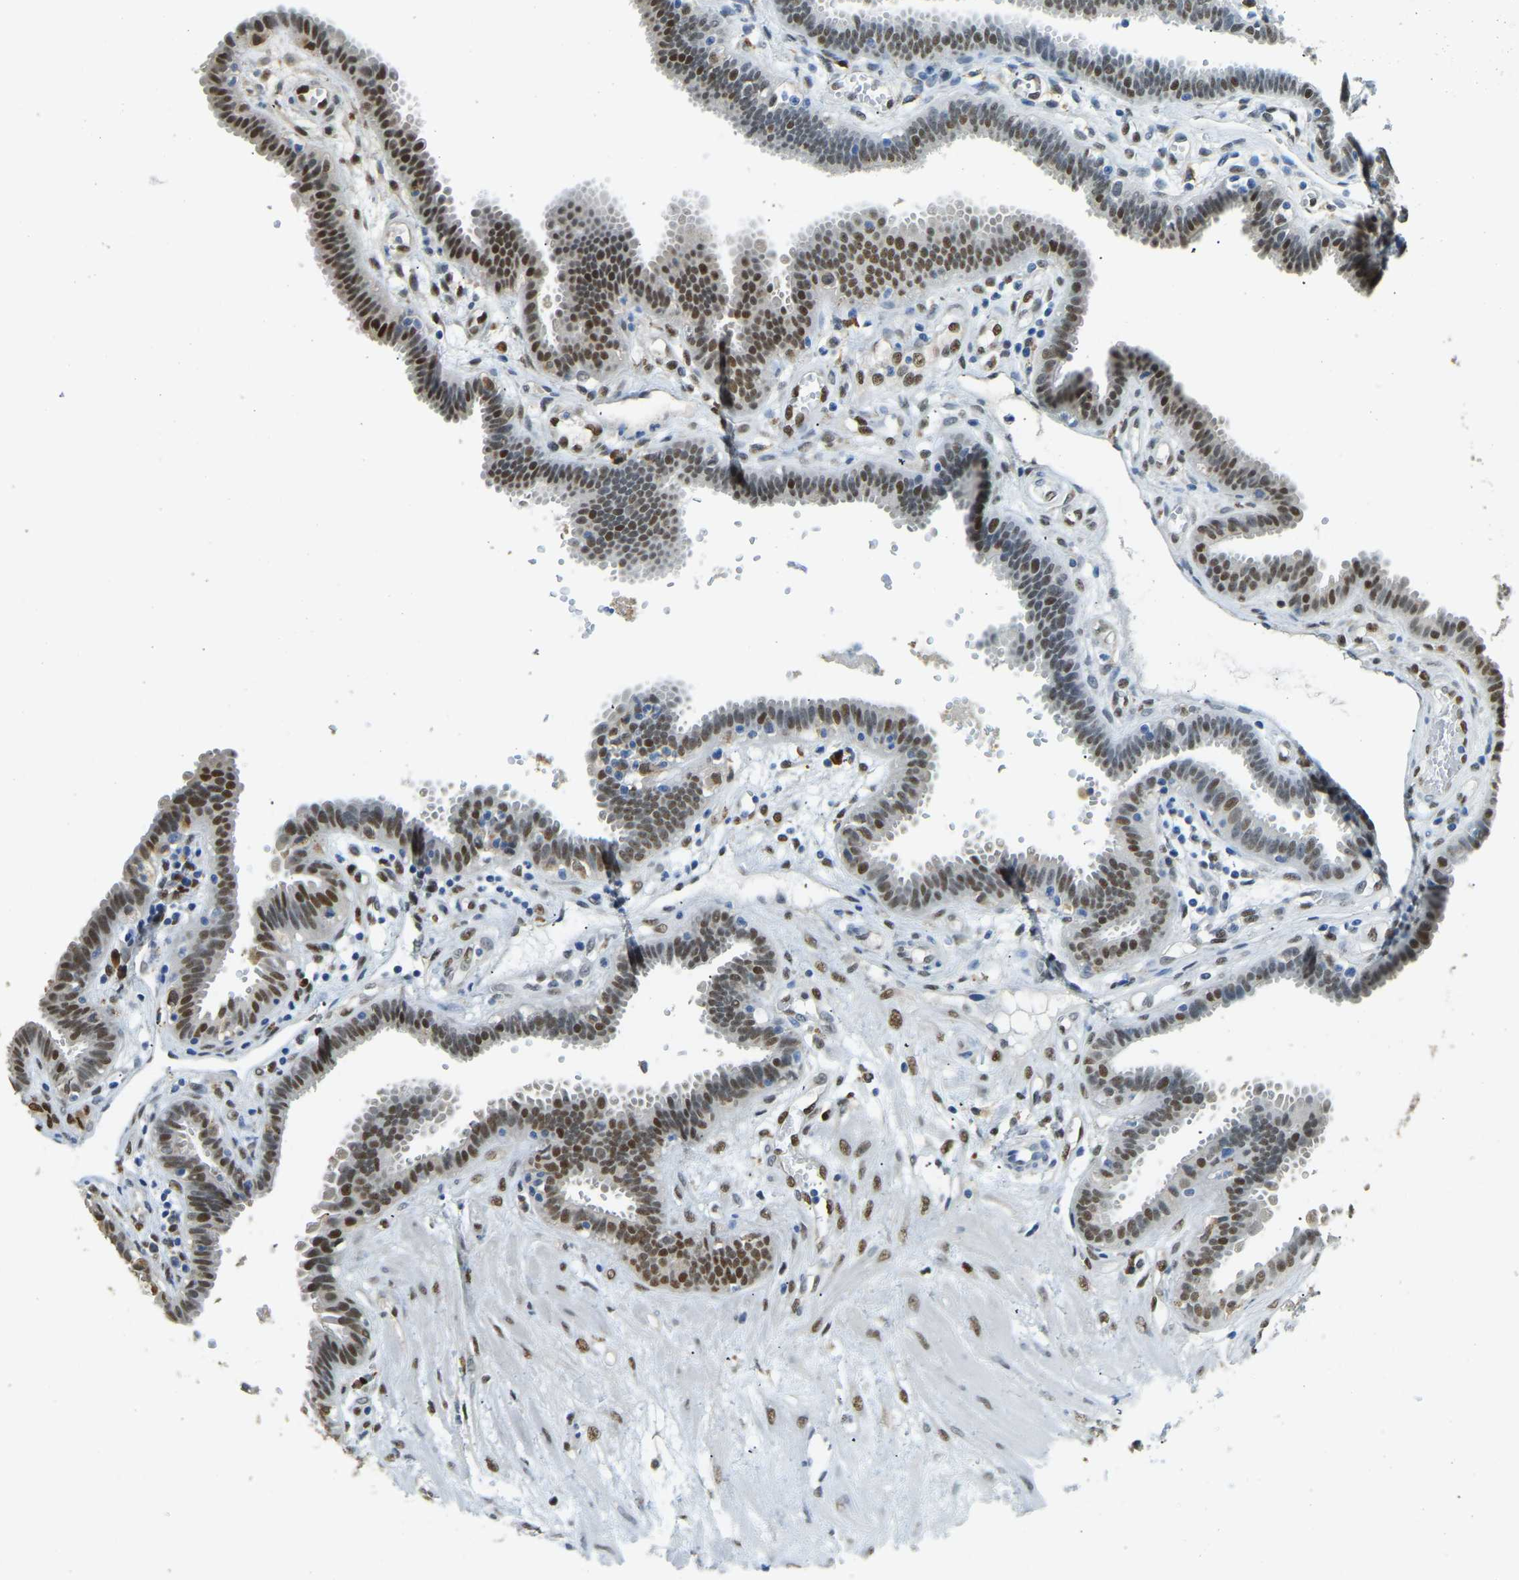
{"staining": {"intensity": "strong", "quantity": ">75%", "location": "cytoplasmic/membranous,nuclear"}, "tissue": "fallopian tube", "cell_type": "Glandular cells", "image_type": "normal", "snomed": [{"axis": "morphology", "description": "Normal tissue, NOS"}, {"axis": "topography", "description": "Fallopian tube"}, {"axis": "topography", "description": "Placenta"}], "caption": "Immunohistochemical staining of unremarkable human fallopian tube exhibits >75% levels of strong cytoplasmic/membranous,nuclear protein staining in about >75% of glandular cells. The protein is shown in brown color, while the nuclei are stained blue.", "gene": "NANS", "patient": {"sex": "female", "age": 32}}